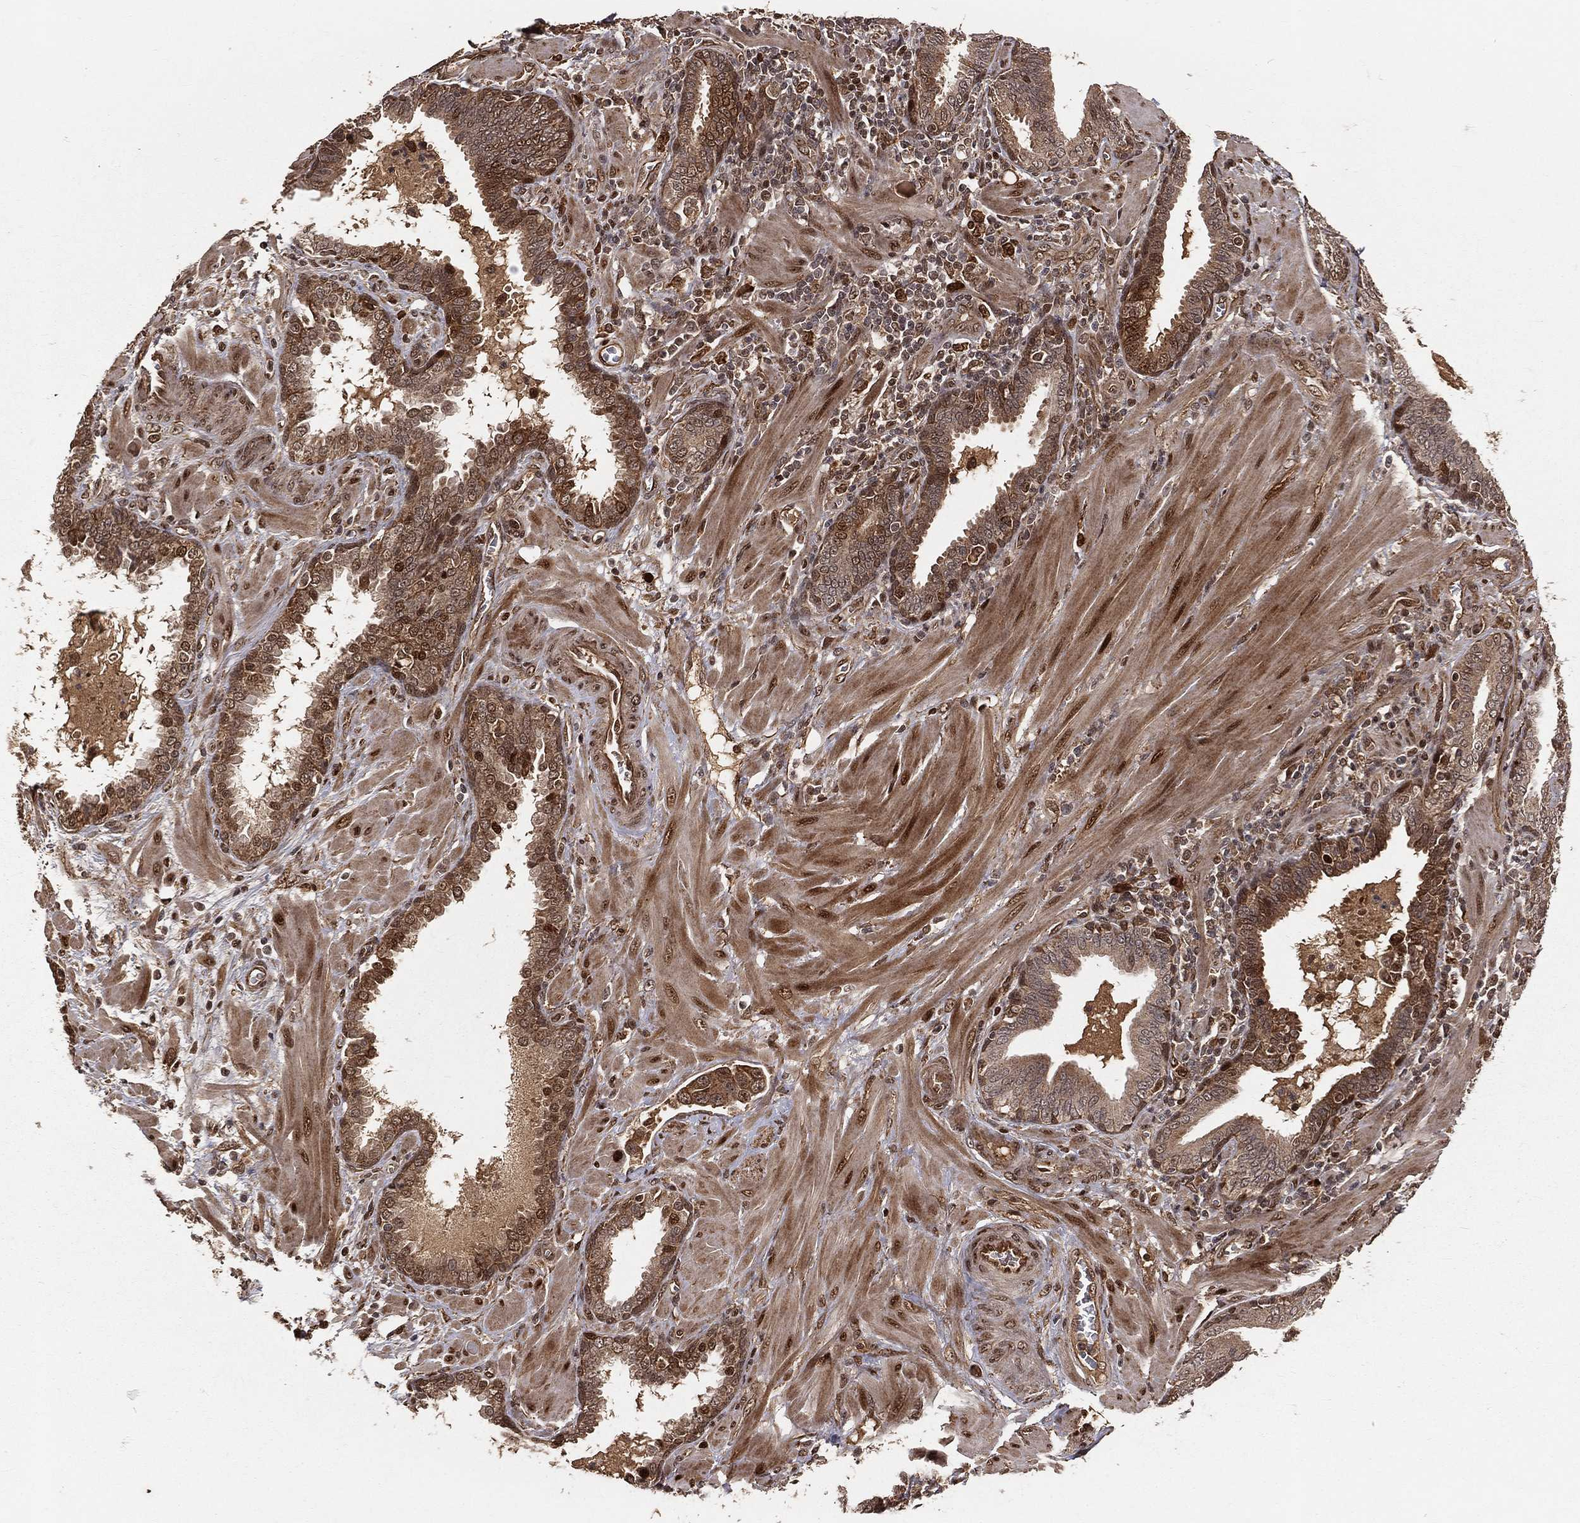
{"staining": {"intensity": "moderate", "quantity": ">75%", "location": "cytoplasmic/membranous,nuclear"}, "tissue": "prostate cancer", "cell_type": "Tumor cells", "image_type": "cancer", "snomed": [{"axis": "morphology", "description": "Adenocarcinoma, NOS"}, {"axis": "topography", "description": "Prostate"}], "caption": "Immunohistochemistry image of neoplastic tissue: human prostate cancer (adenocarcinoma) stained using immunohistochemistry displays medium levels of moderate protein expression localized specifically in the cytoplasmic/membranous and nuclear of tumor cells, appearing as a cytoplasmic/membranous and nuclear brown color.", "gene": "MAPK1", "patient": {"sex": "male", "age": 57}}